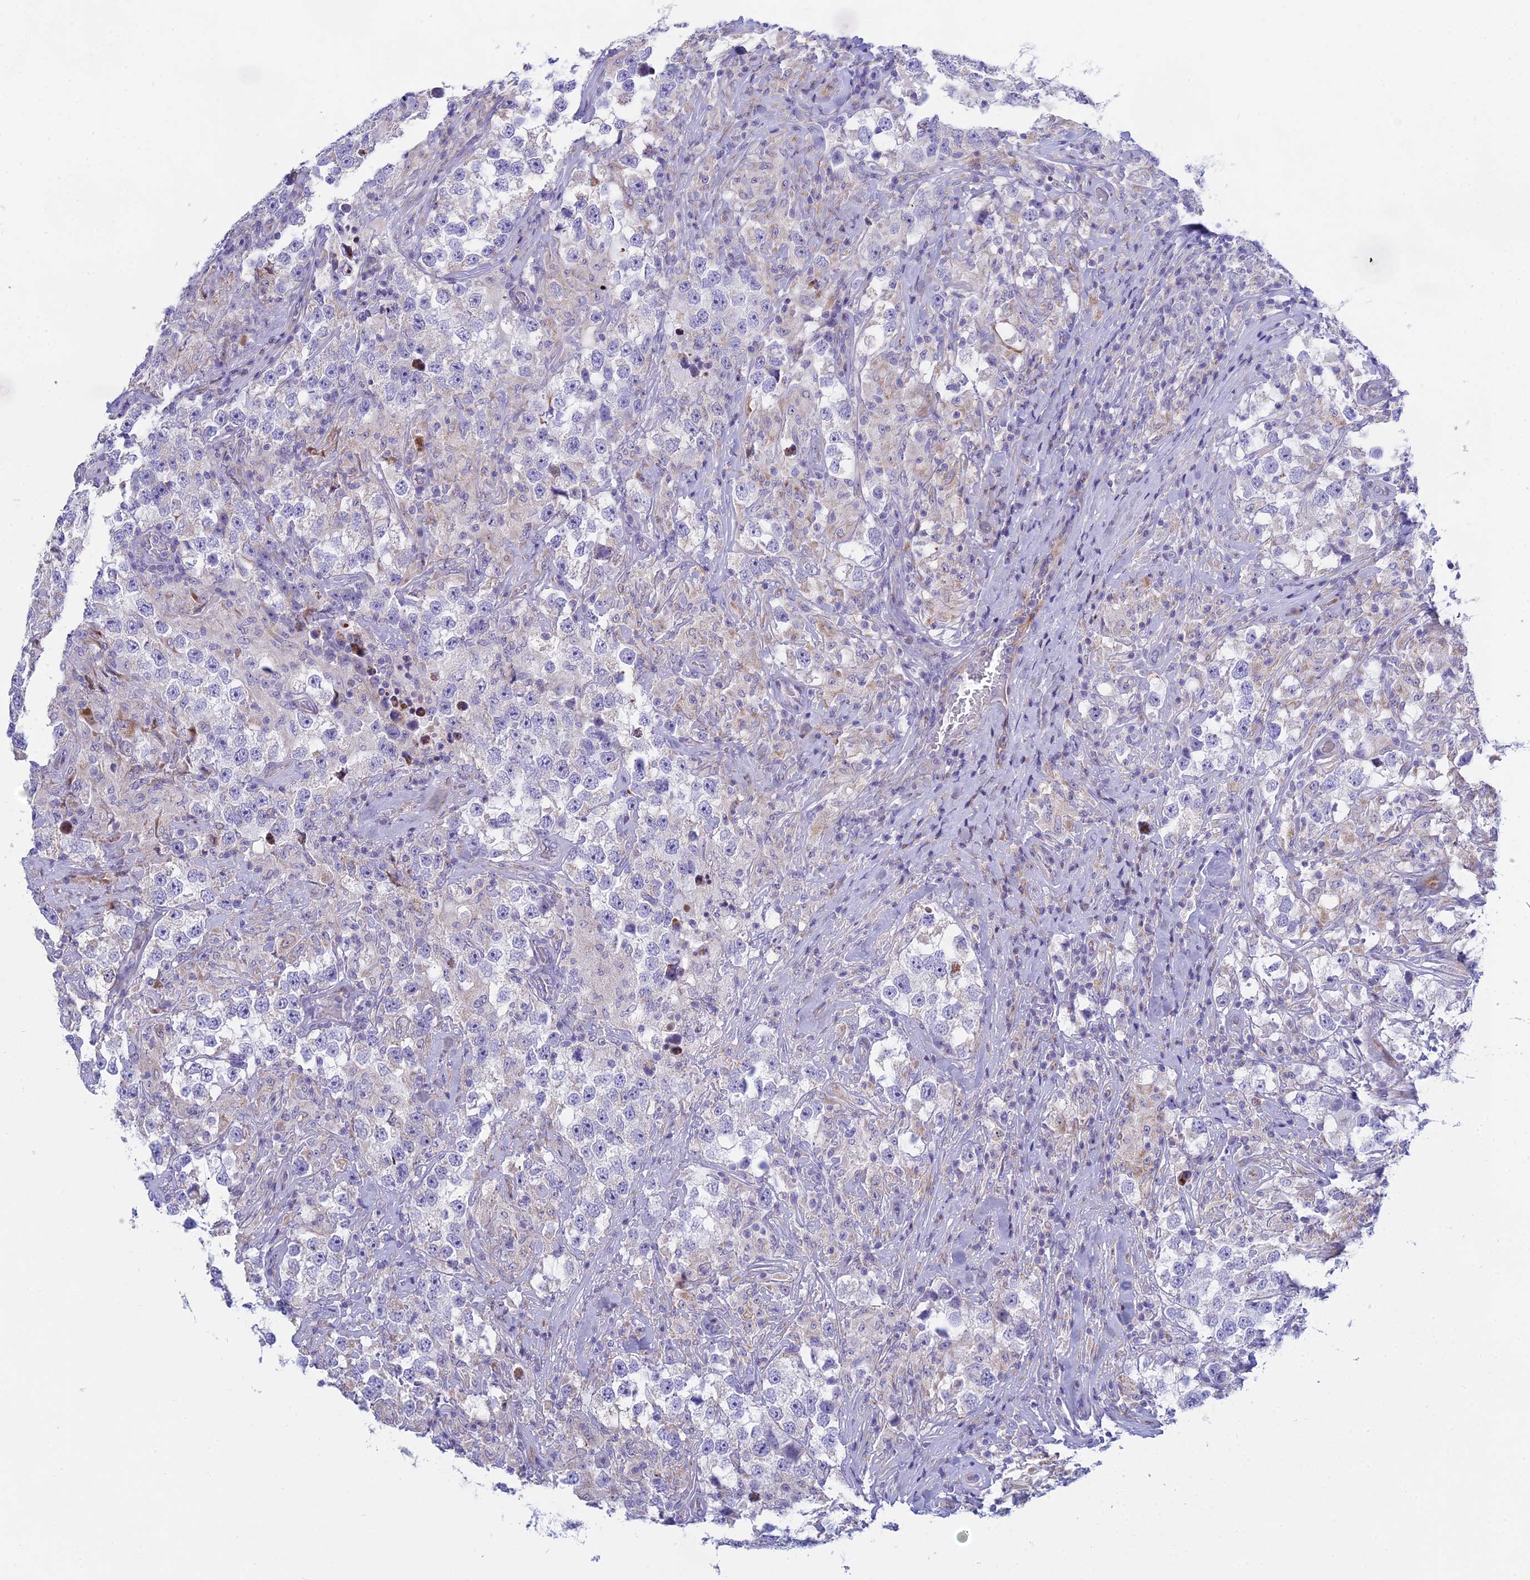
{"staining": {"intensity": "negative", "quantity": "none", "location": "none"}, "tissue": "testis cancer", "cell_type": "Tumor cells", "image_type": "cancer", "snomed": [{"axis": "morphology", "description": "Seminoma, NOS"}, {"axis": "topography", "description": "Testis"}], "caption": "Tumor cells are negative for protein expression in human seminoma (testis).", "gene": "PRR13", "patient": {"sex": "male", "age": 46}}